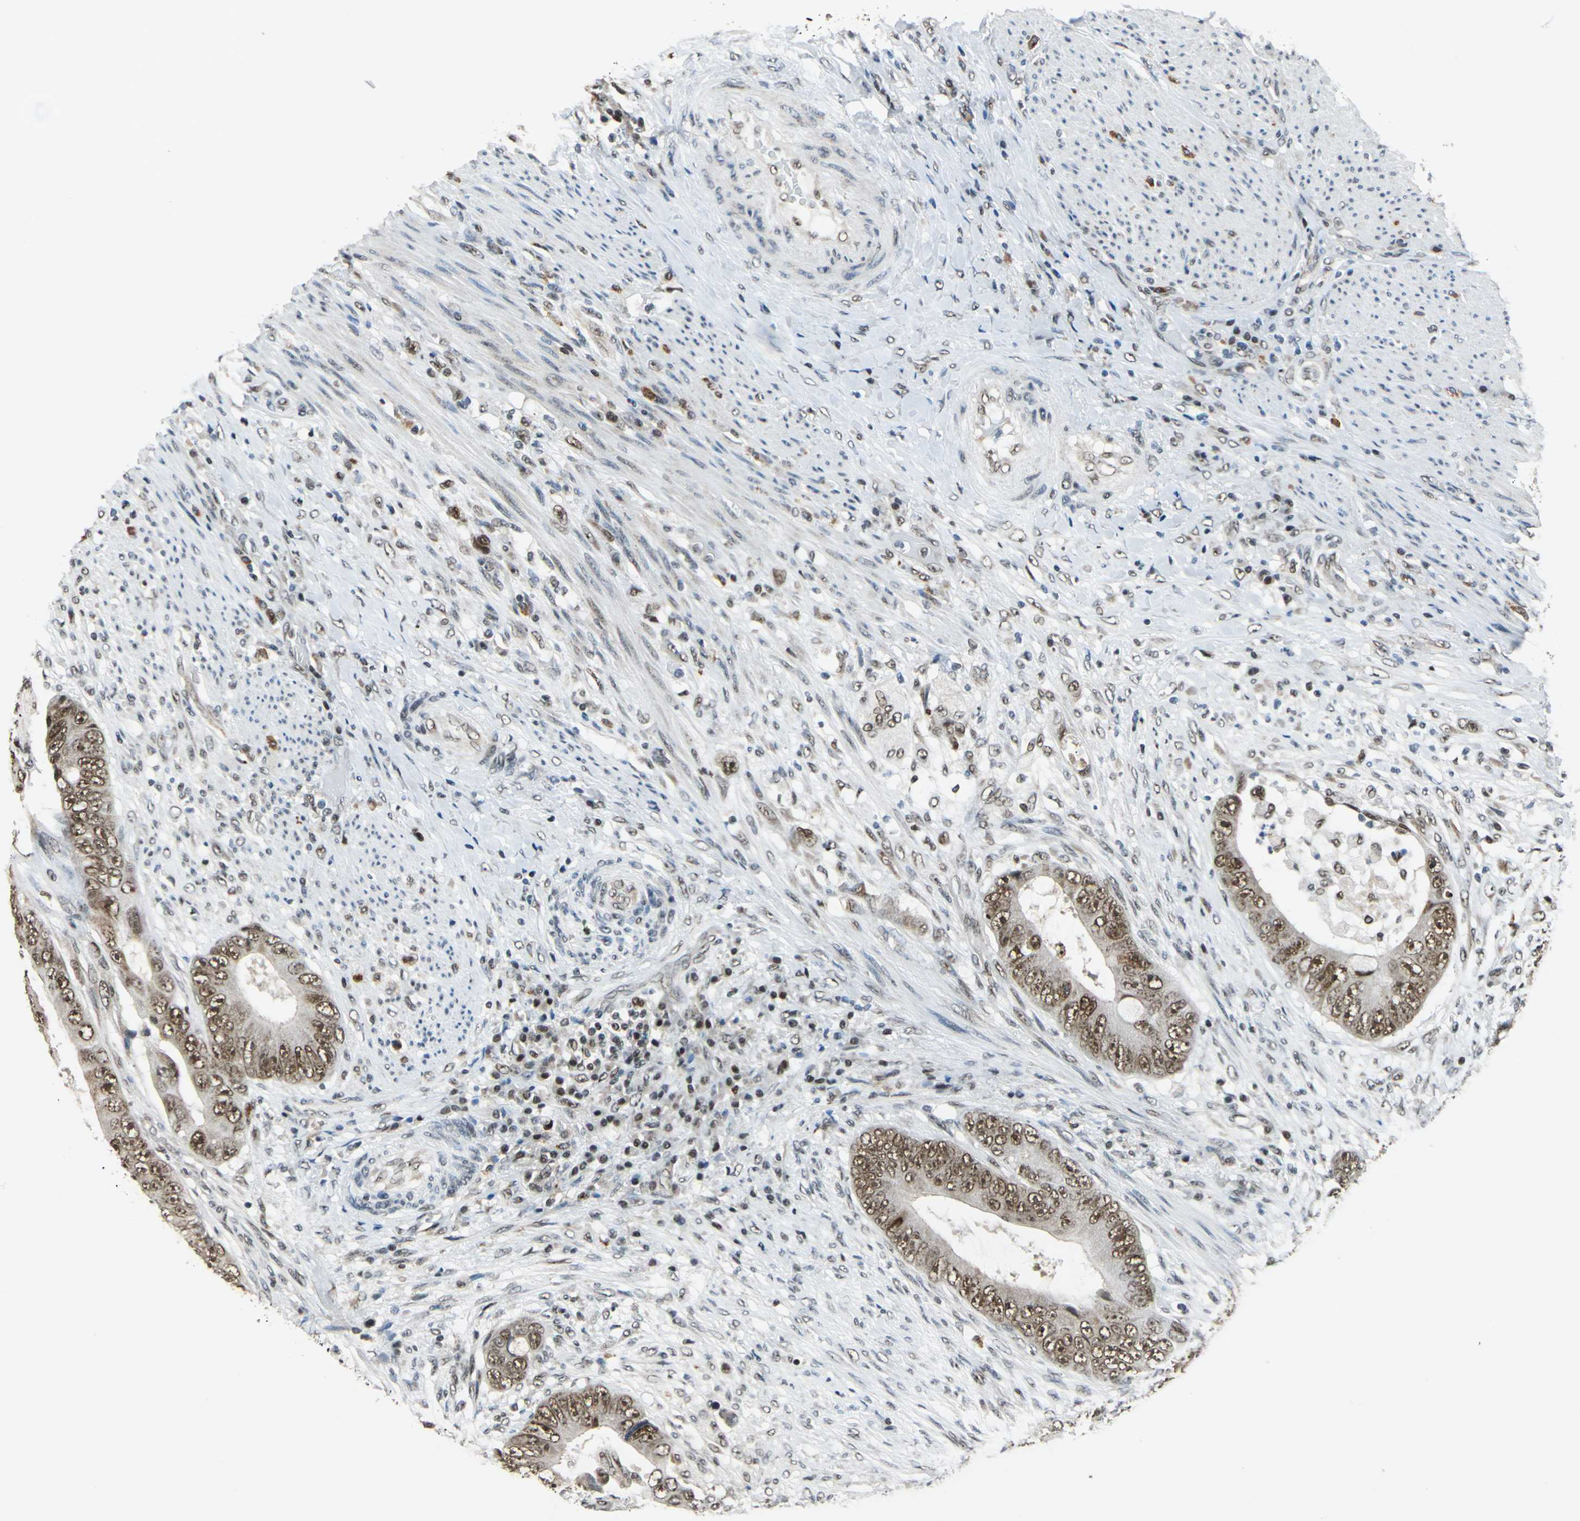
{"staining": {"intensity": "moderate", "quantity": ">75%", "location": "nuclear"}, "tissue": "colorectal cancer", "cell_type": "Tumor cells", "image_type": "cancer", "snomed": [{"axis": "morphology", "description": "Adenocarcinoma, NOS"}, {"axis": "topography", "description": "Rectum"}], "caption": "Moderate nuclear staining is seen in about >75% of tumor cells in colorectal cancer.", "gene": "BCLAF1", "patient": {"sex": "female", "age": 77}}